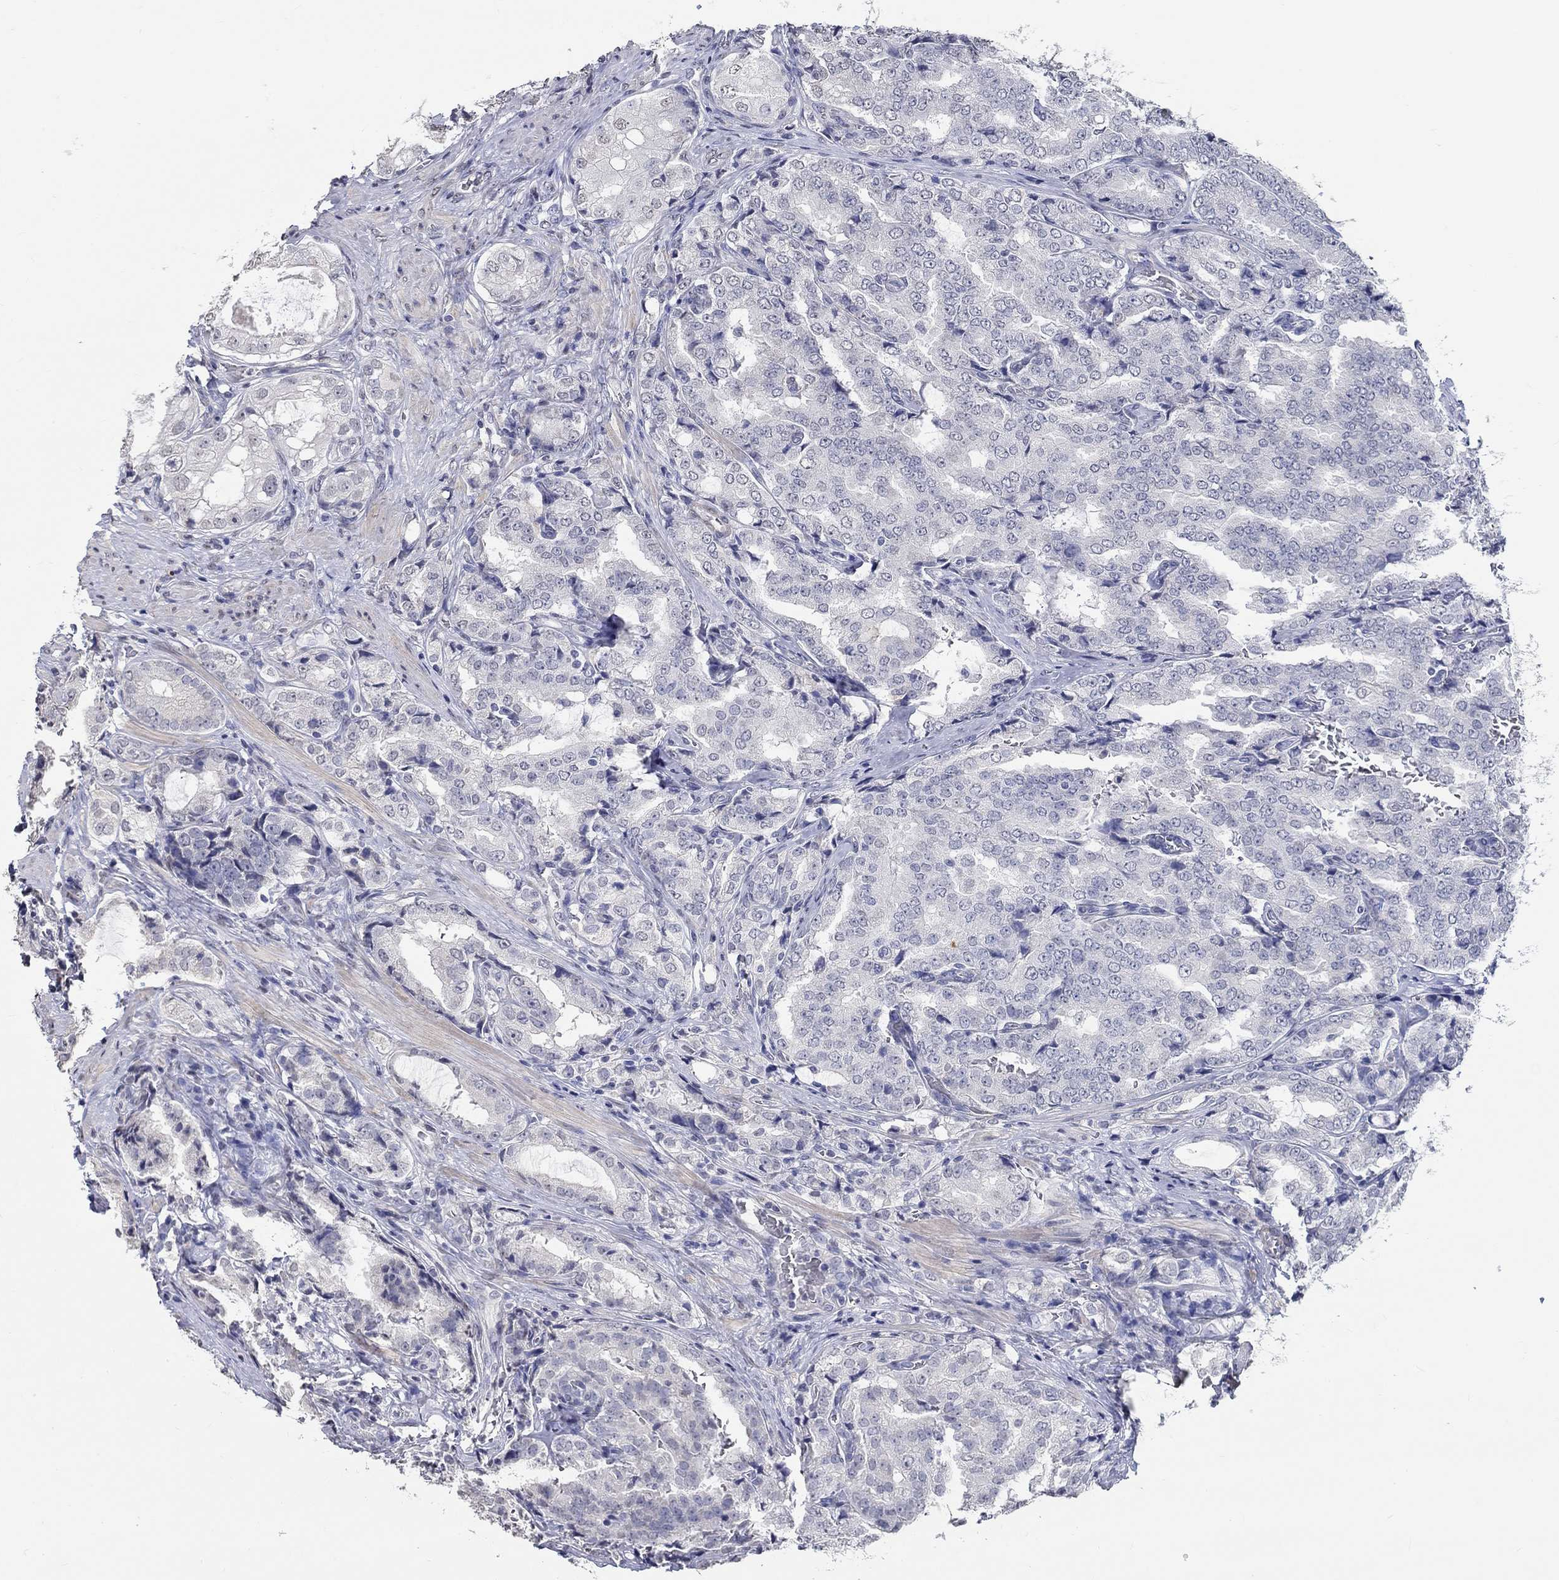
{"staining": {"intensity": "negative", "quantity": "none", "location": "none"}, "tissue": "prostate cancer", "cell_type": "Tumor cells", "image_type": "cancer", "snomed": [{"axis": "morphology", "description": "Adenocarcinoma, NOS"}, {"axis": "topography", "description": "Prostate"}], "caption": "Tumor cells are negative for protein expression in human prostate cancer (adenocarcinoma).", "gene": "PDE1B", "patient": {"sex": "male", "age": 65}}